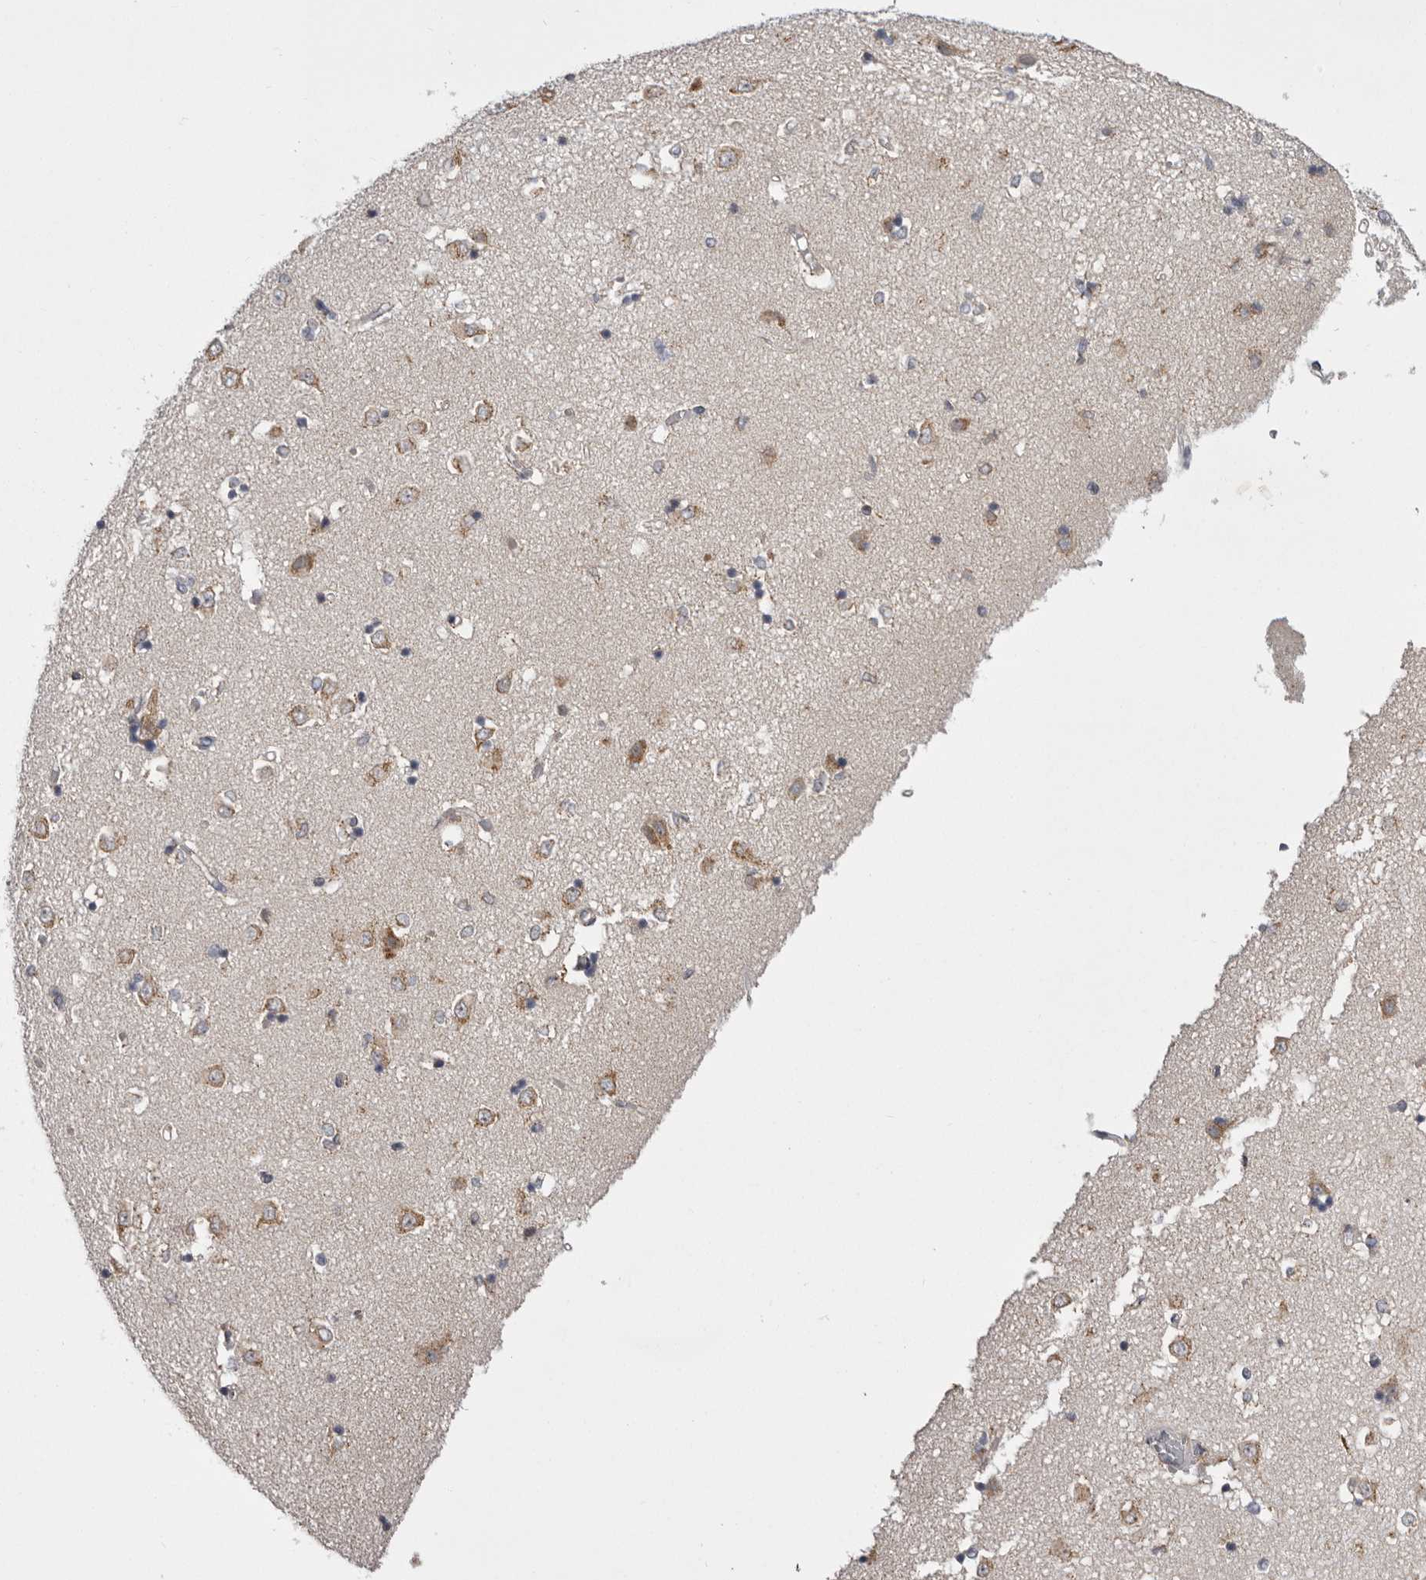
{"staining": {"intensity": "weak", "quantity": "<25%", "location": "cytoplasmic/membranous"}, "tissue": "caudate", "cell_type": "Glial cells", "image_type": "normal", "snomed": [{"axis": "morphology", "description": "Normal tissue, NOS"}, {"axis": "topography", "description": "Lateral ventricle wall"}], "caption": "The IHC image has no significant expression in glial cells of caudate.", "gene": "WDR47", "patient": {"sex": "male", "age": 45}}